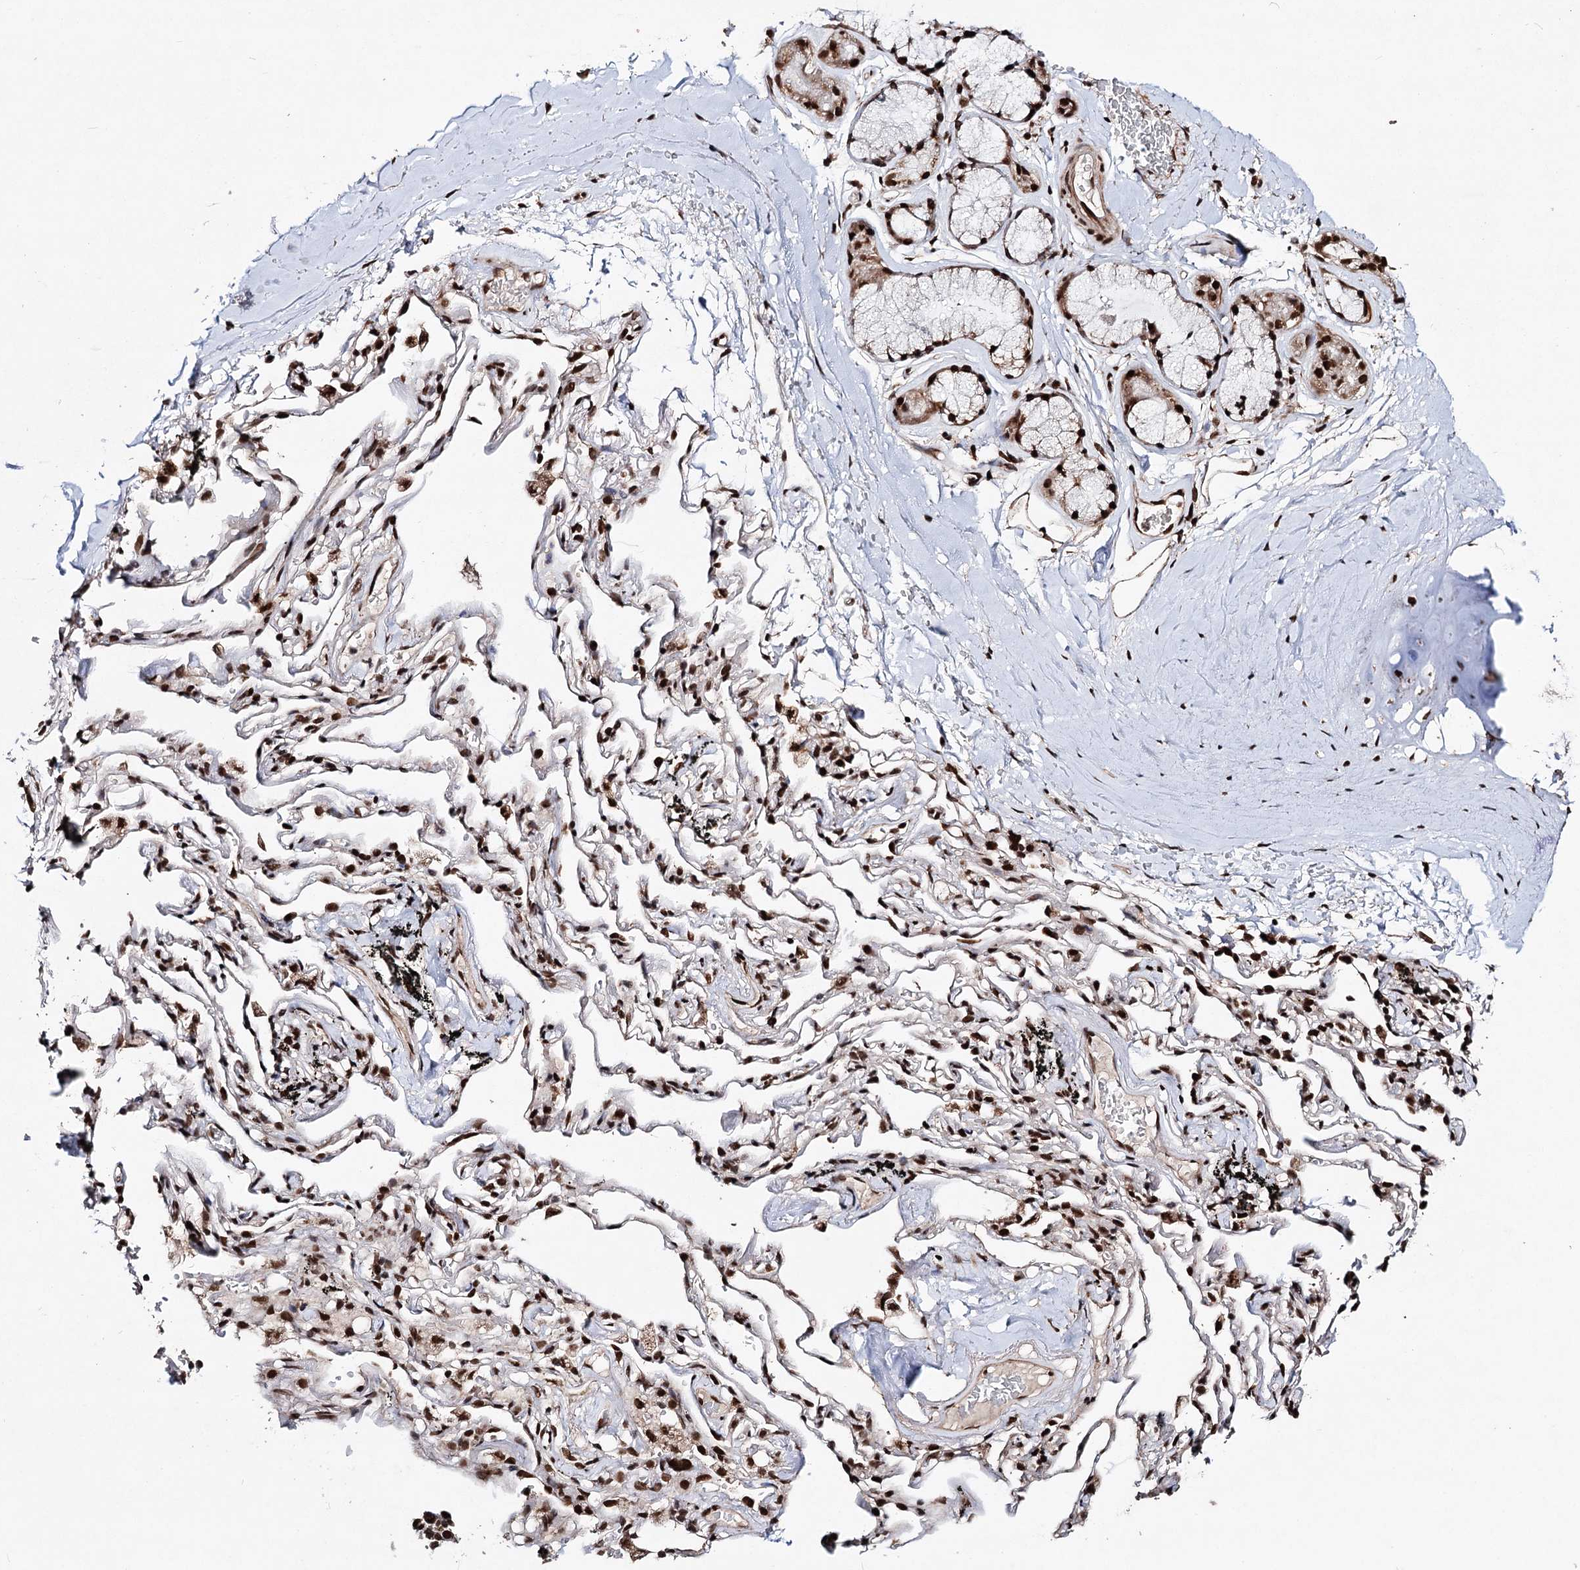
{"staining": {"intensity": "strong", "quantity": "25%-75%", "location": "nuclear"}, "tissue": "adipose tissue", "cell_type": "Adipocytes", "image_type": "normal", "snomed": [{"axis": "morphology", "description": "Normal tissue, NOS"}, {"axis": "topography", "description": "Lymph node"}, {"axis": "topography", "description": "Bronchus"}], "caption": "Immunohistochemical staining of benign adipose tissue demonstrates 25%-75% levels of strong nuclear protein positivity in about 25%-75% of adipocytes. (brown staining indicates protein expression, while blue staining denotes nuclei).", "gene": "MATR3", "patient": {"sex": "male", "age": 63}}